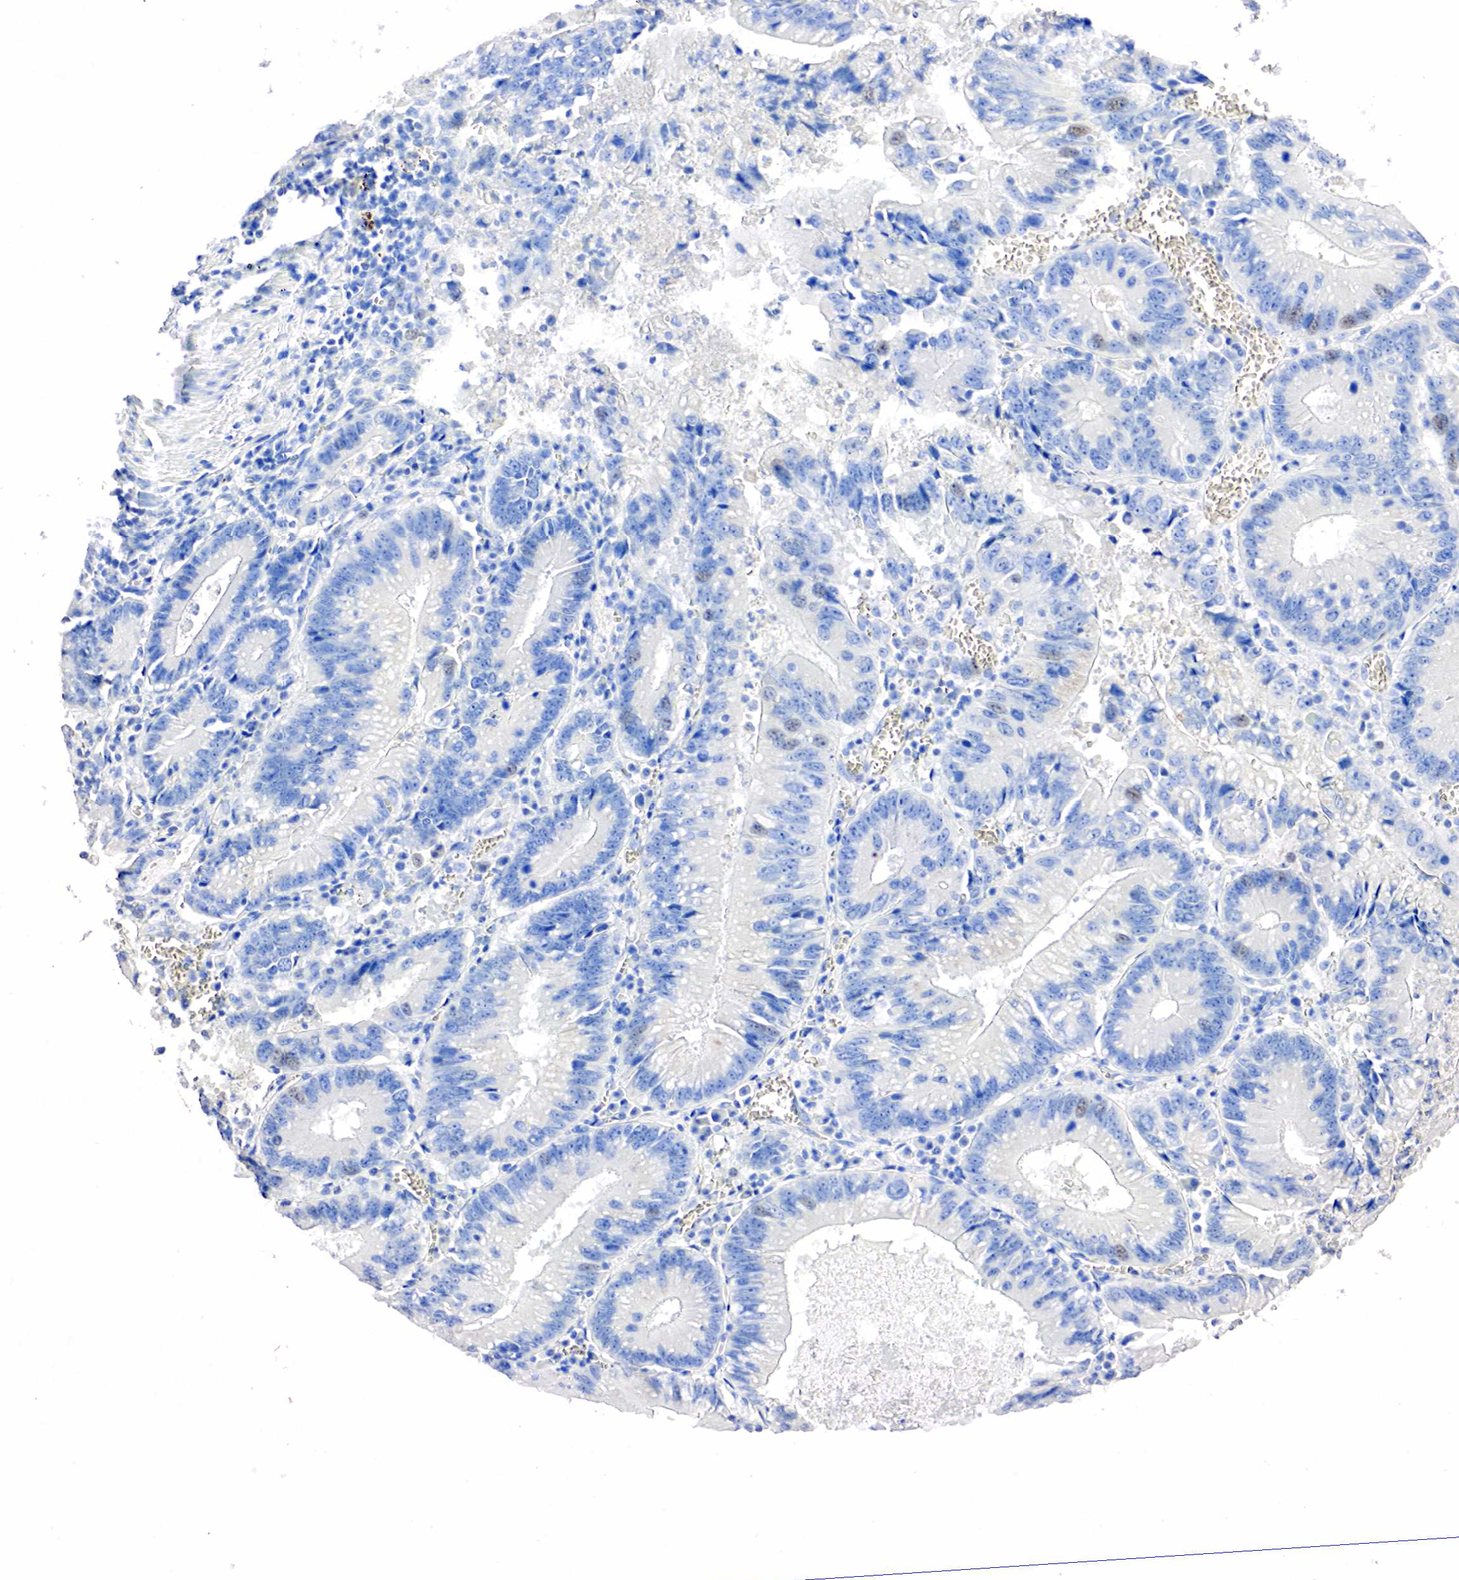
{"staining": {"intensity": "negative", "quantity": "none", "location": "none"}, "tissue": "colorectal cancer", "cell_type": "Tumor cells", "image_type": "cancer", "snomed": [{"axis": "morphology", "description": "Adenocarcinoma, NOS"}, {"axis": "topography", "description": "Rectum"}], "caption": "Immunohistochemical staining of human colorectal adenocarcinoma reveals no significant staining in tumor cells. (DAB immunohistochemistry (IHC) visualized using brightfield microscopy, high magnification).", "gene": "SST", "patient": {"sex": "female", "age": 81}}